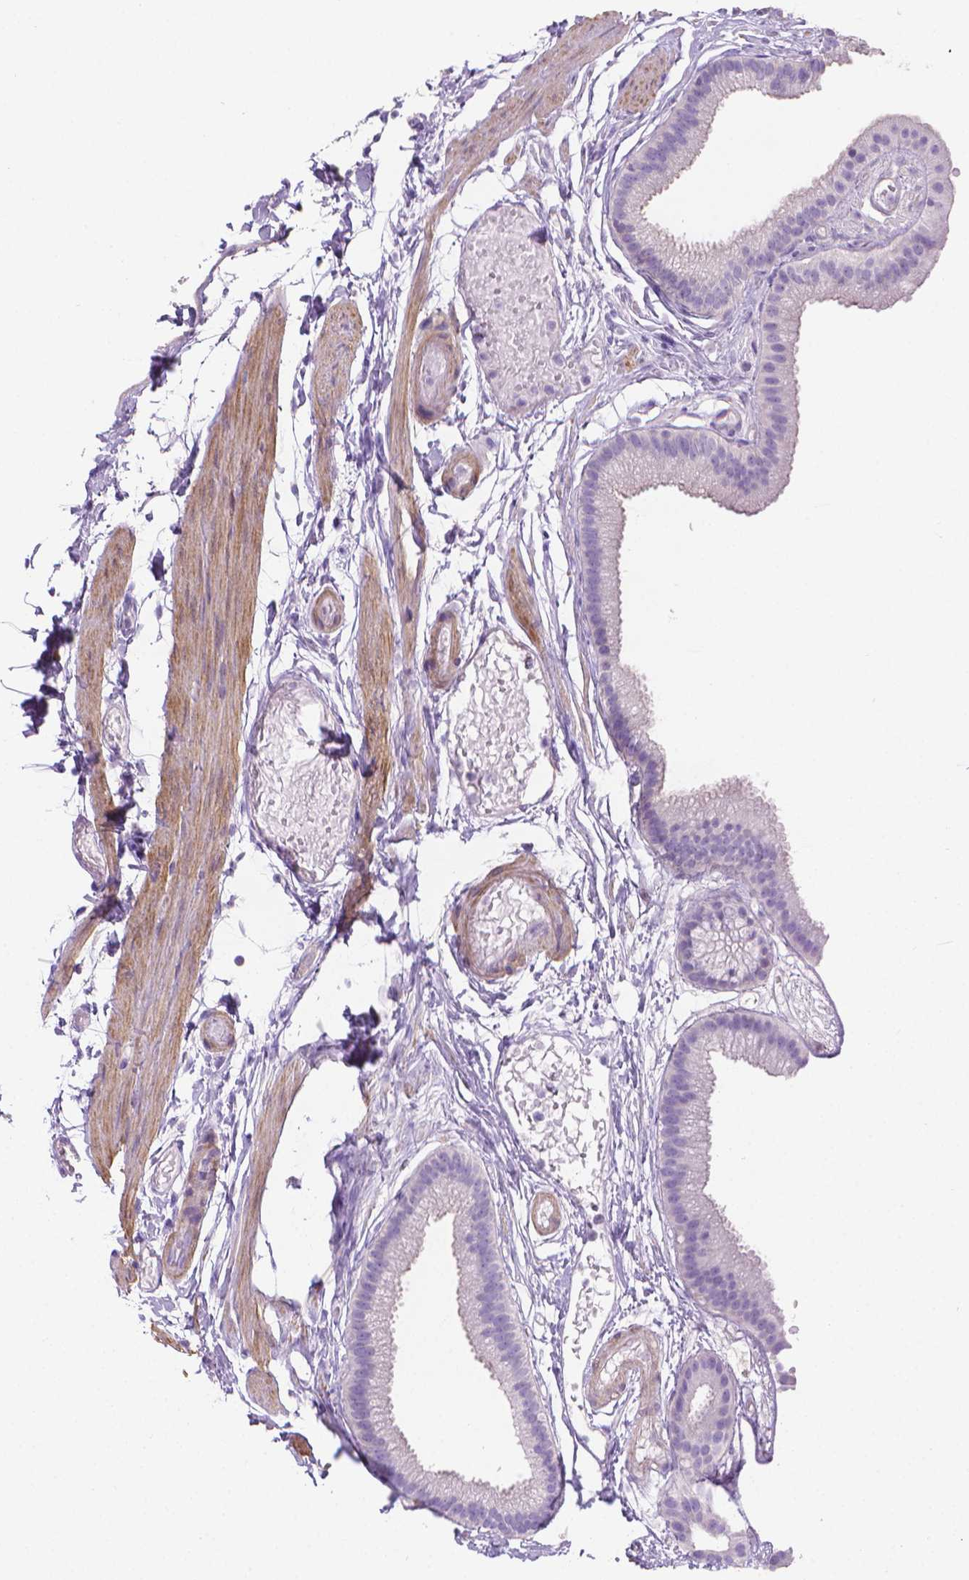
{"staining": {"intensity": "negative", "quantity": "none", "location": "none"}, "tissue": "gallbladder", "cell_type": "Glandular cells", "image_type": "normal", "snomed": [{"axis": "morphology", "description": "Normal tissue, NOS"}, {"axis": "topography", "description": "Gallbladder"}], "caption": "Immunohistochemistry image of normal gallbladder stained for a protein (brown), which displays no expression in glandular cells.", "gene": "FASN", "patient": {"sex": "female", "age": 45}}